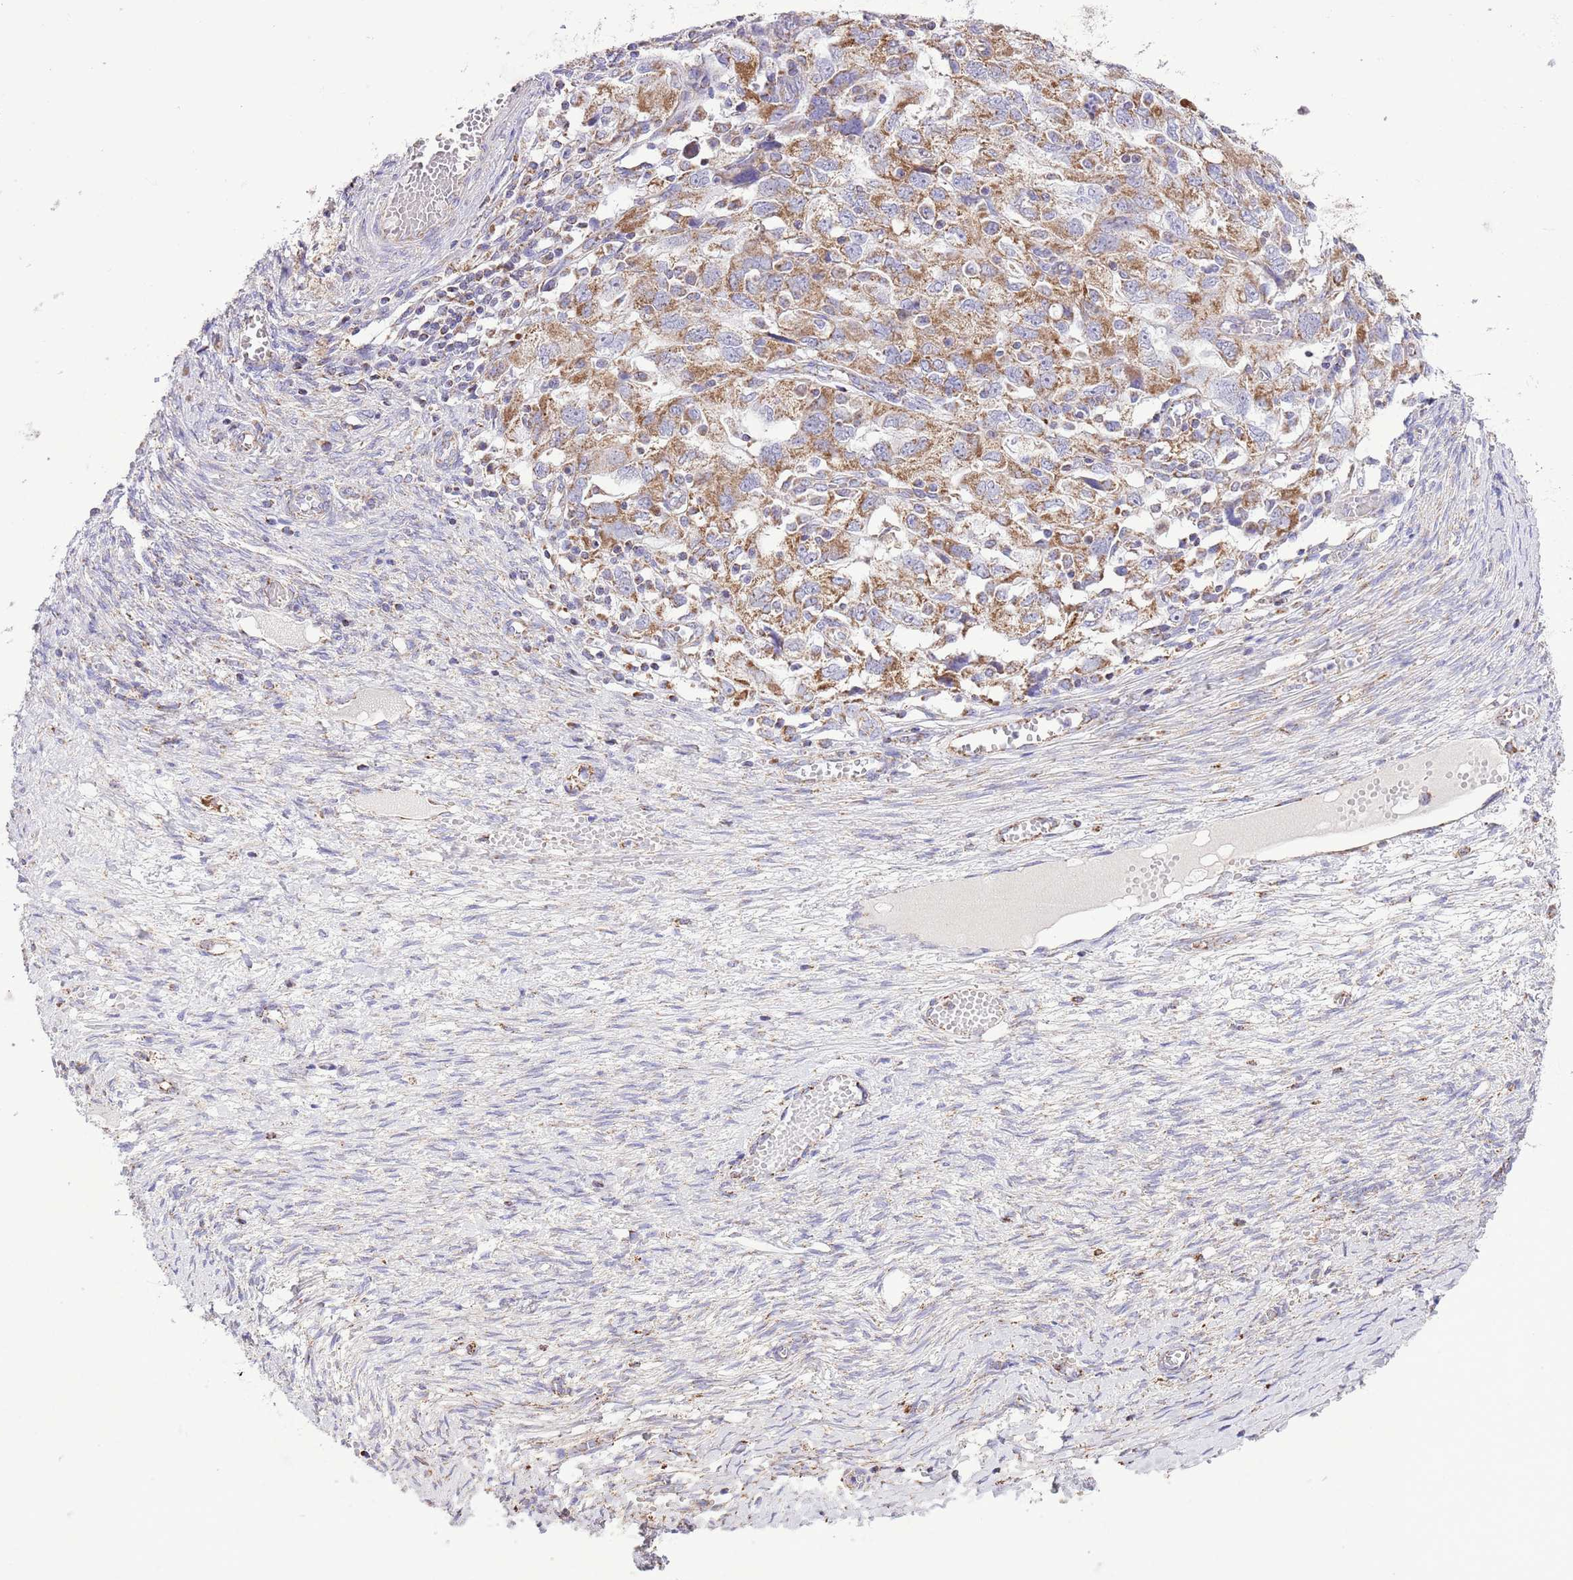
{"staining": {"intensity": "moderate", "quantity": ">75%", "location": "cytoplasmic/membranous"}, "tissue": "ovarian cancer", "cell_type": "Tumor cells", "image_type": "cancer", "snomed": [{"axis": "morphology", "description": "Carcinoma, NOS"}, {"axis": "morphology", "description": "Cystadenocarcinoma, serous, NOS"}, {"axis": "topography", "description": "Ovary"}], "caption": "Human ovarian cancer stained with a protein marker displays moderate staining in tumor cells.", "gene": "TEKTIP1", "patient": {"sex": "female", "age": 69}}